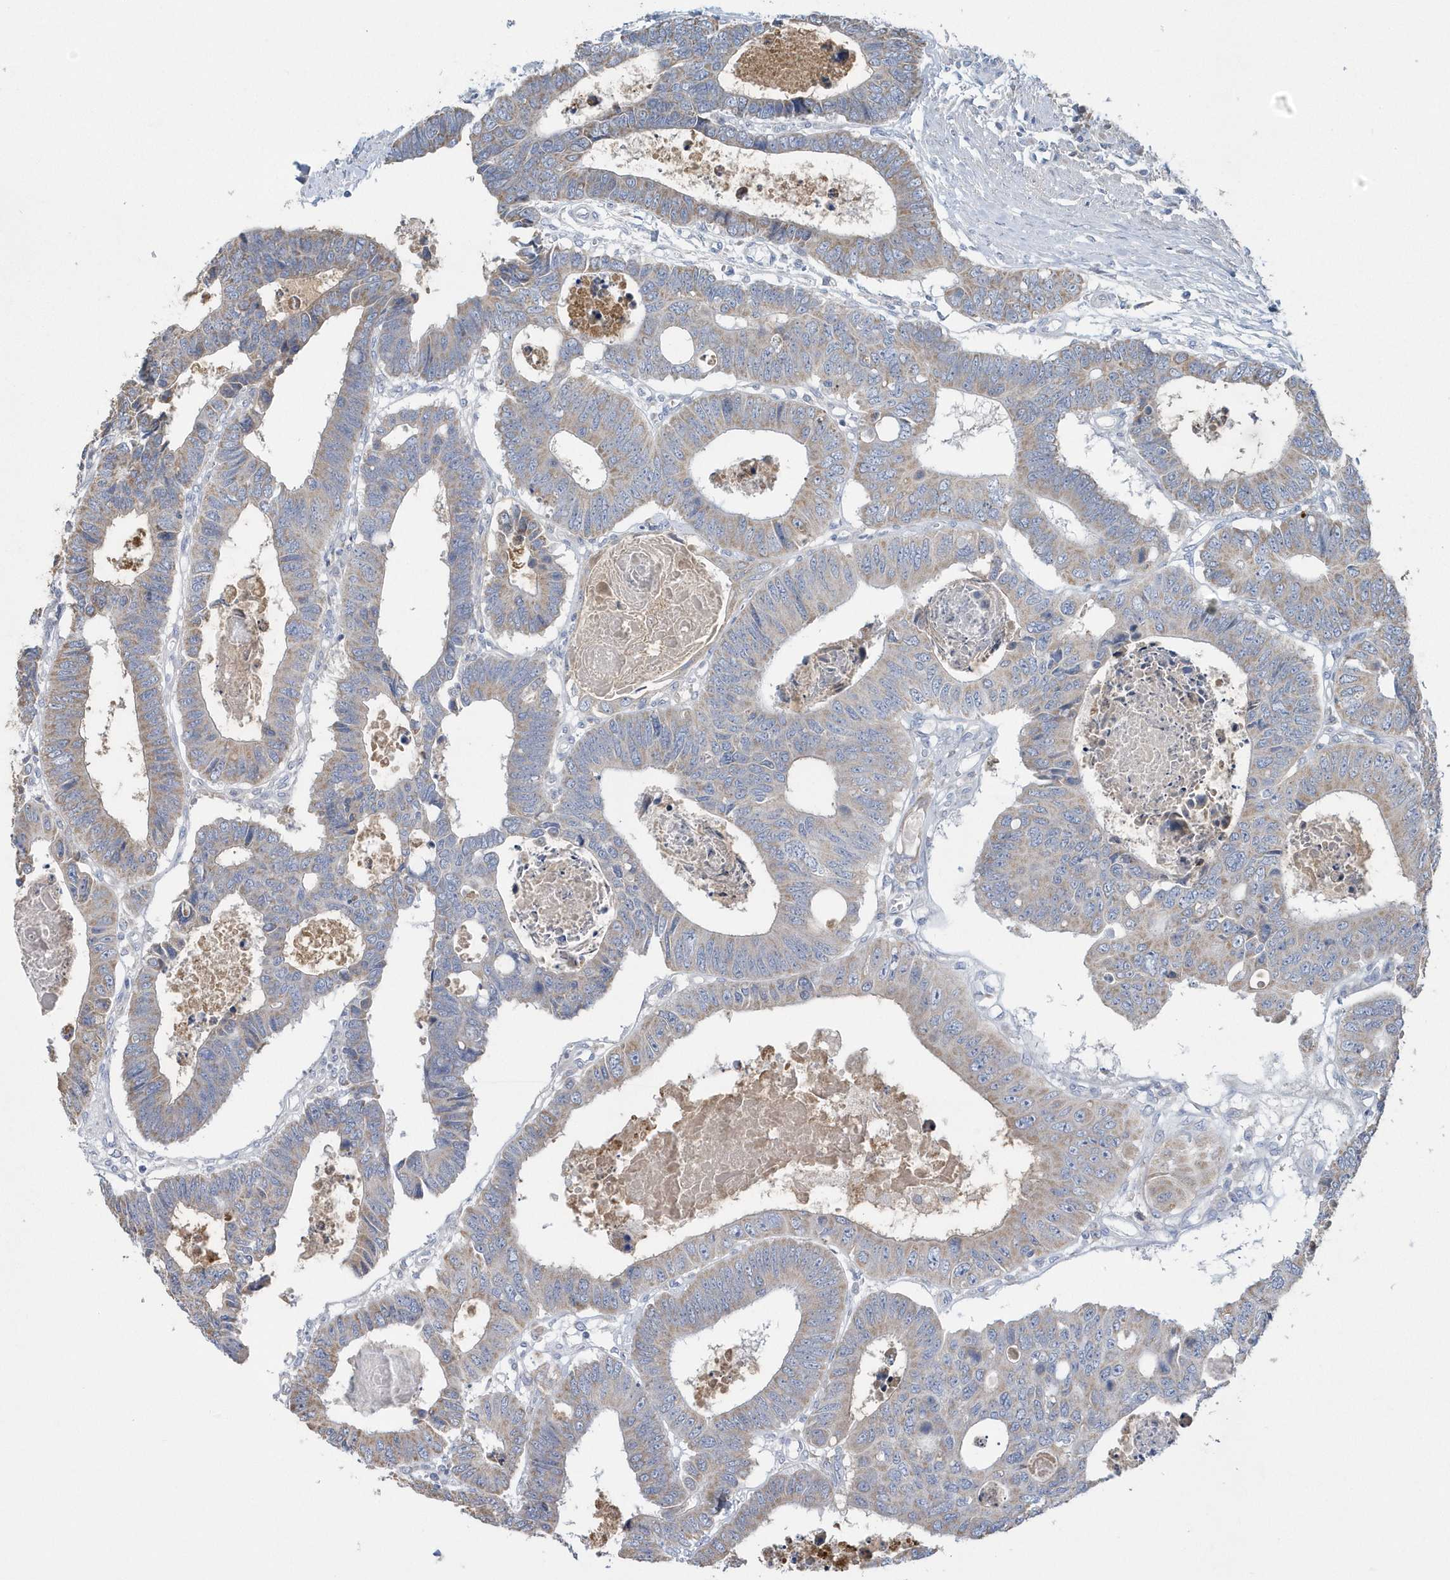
{"staining": {"intensity": "weak", "quantity": ">75%", "location": "cytoplasmic/membranous"}, "tissue": "colorectal cancer", "cell_type": "Tumor cells", "image_type": "cancer", "snomed": [{"axis": "morphology", "description": "Adenocarcinoma, NOS"}, {"axis": "topography", "description": "Rectum"}], "caption": "Immunohistochemistry staining of colorectal adenocarcinoma, which displays low levels of weak cytoplasmic/membranous positivity in approximately >75% of tumor cells indicating weak cytoplasmic/membranous protein positivity. The staining was performed using DAB (brown) for protein detection and nuclei were counterstained in hematoxylin (blue).", "gene": "SPATA18", "patient": {"sex": "male", "age": 84}}